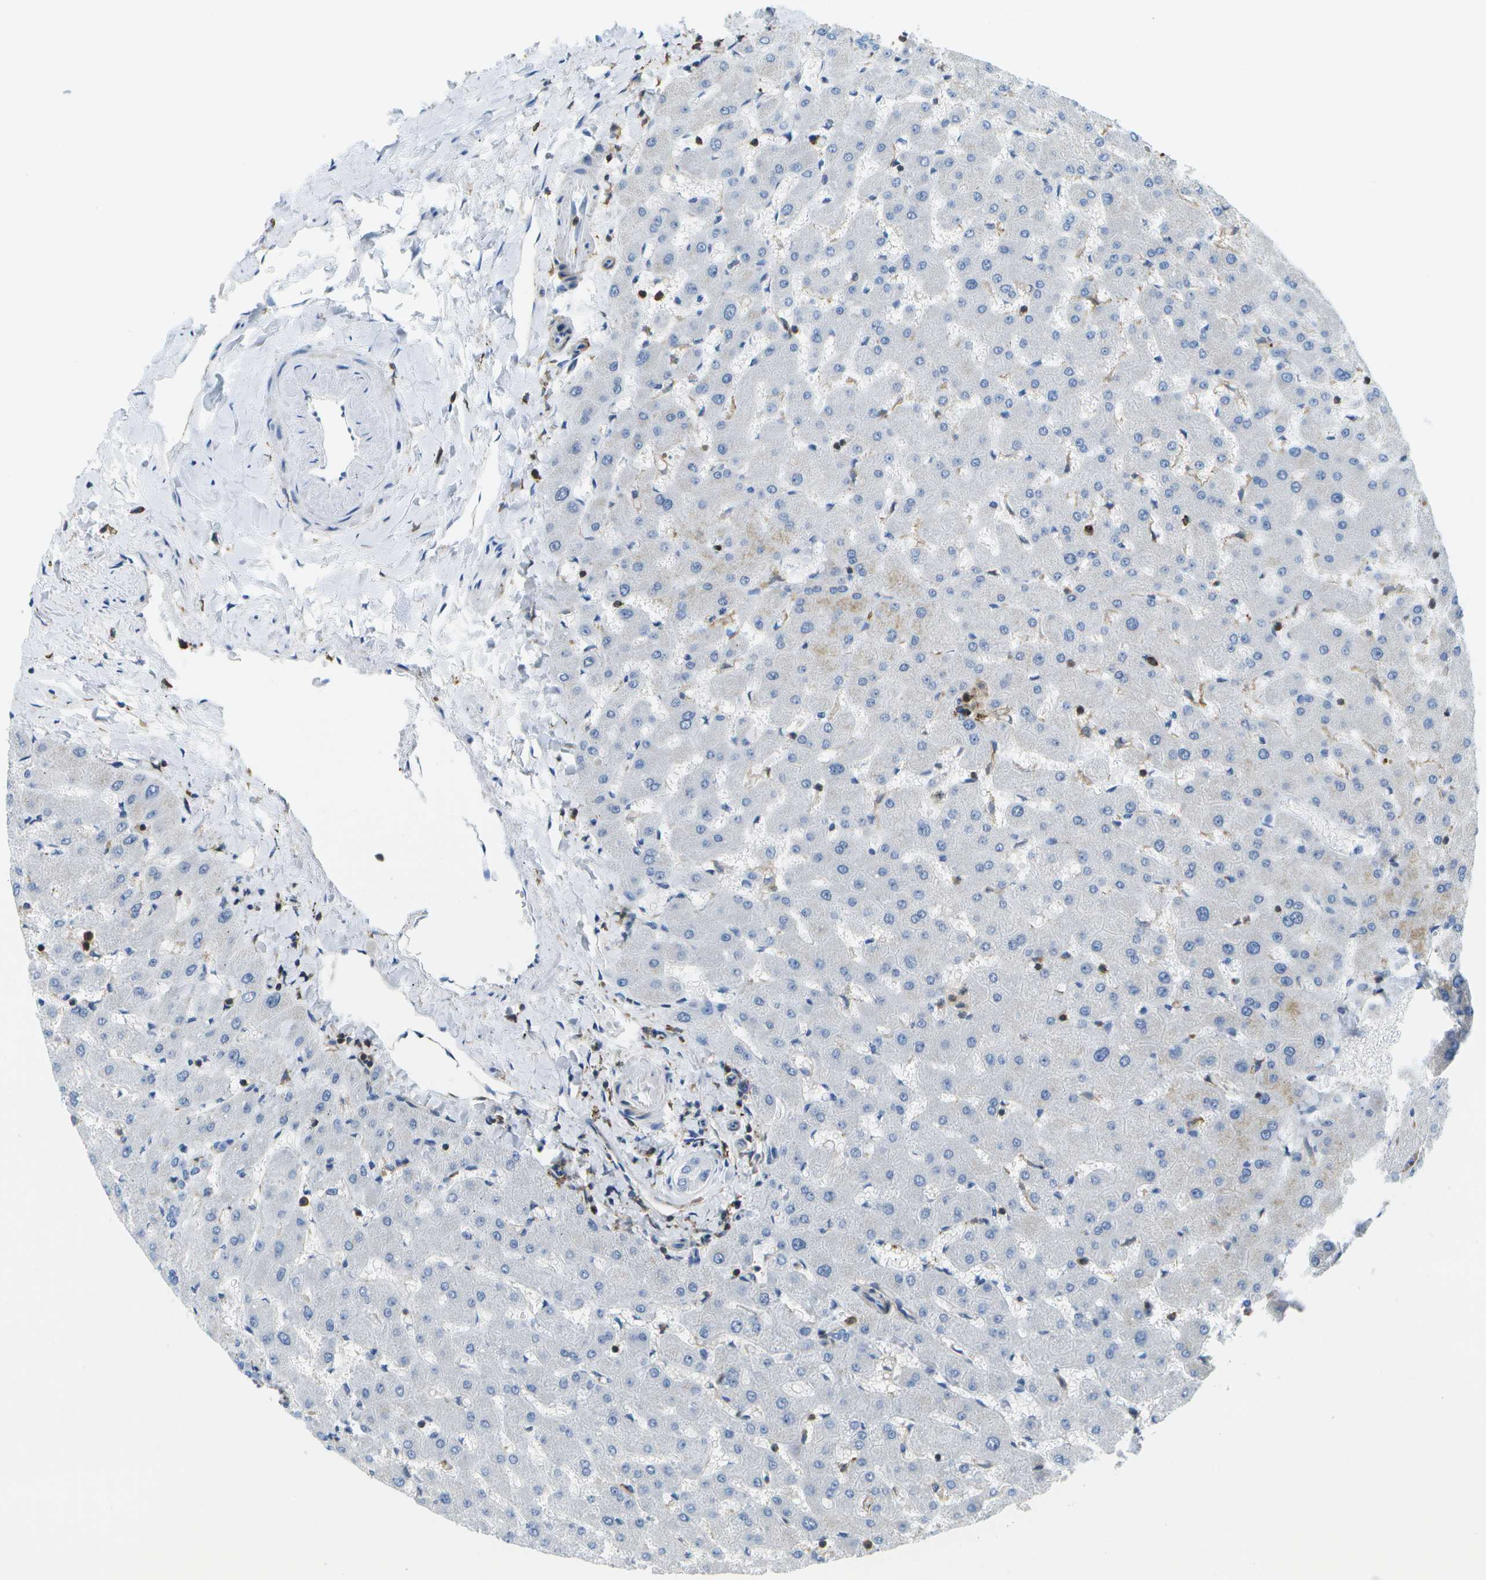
{"staining": {"intensity": "negative", "quantity": "none", "location": "none"}, "tissue": "liver", "cell_type": "Cholangiocytes", "image_type": "normal", "snomed": [{"axis": "morphology", "description": "Normal tissue, NOS"}, {"axis": "topography", "description": "Liver"}], "caption": "An immunohistochemistry (IHC) micrograph of unremarkable liver is shown. There is no staining in cholangiocytes of liver.", "gene": "RCSD1", "patient": {"sex": "female", "age": 63}}